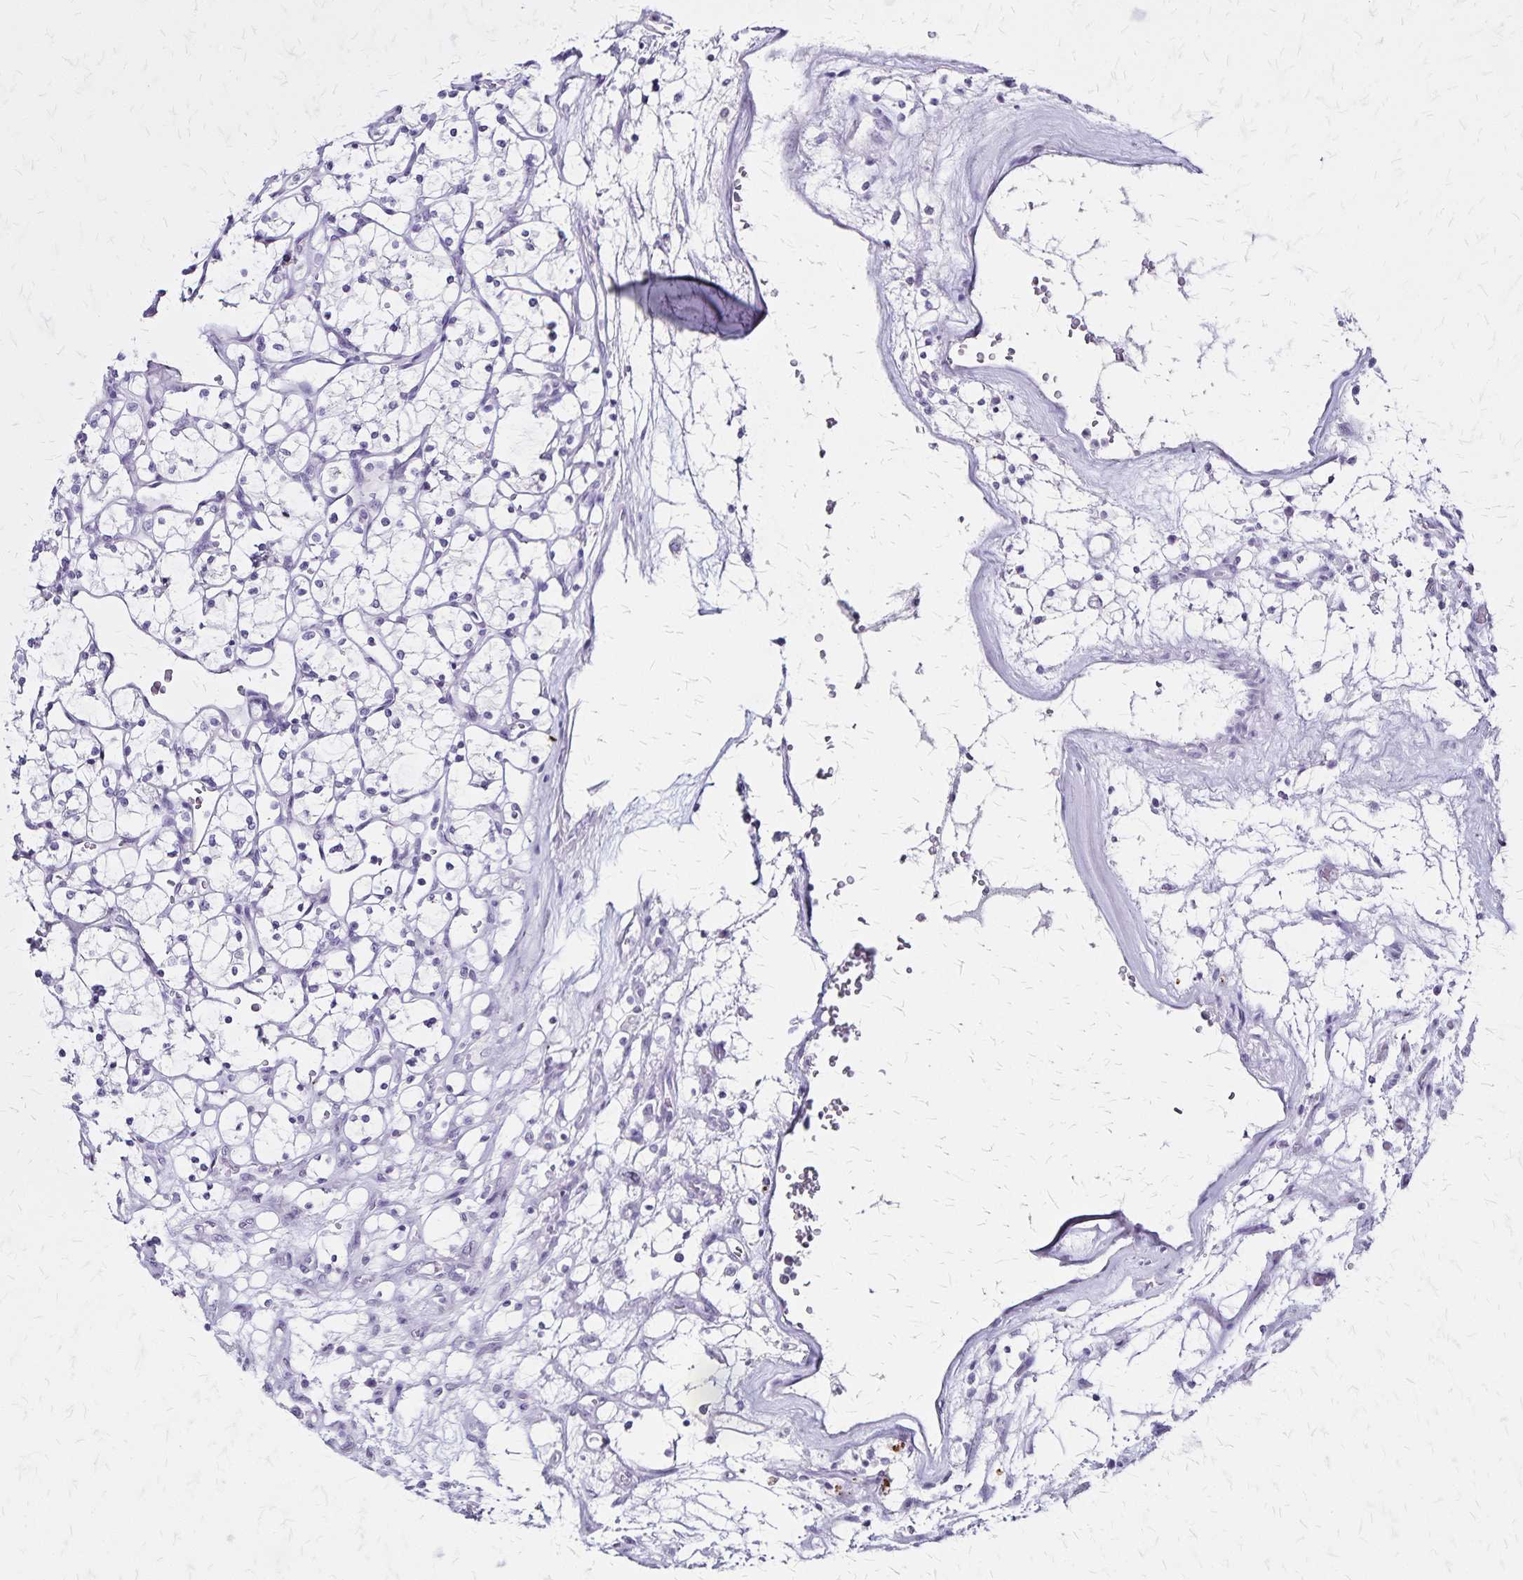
{"staining": {"intensity": "negative", "quantity": "none", "location": "none"}, "tissue": "renal cancer", "cell_type": "Tumor cells", "image_type": "cancer", "snomed": [{"axis": "morphology", "description": "Adenocarcinoma, NOS"}, {"axis": "topography", "description": "Kidney"}], "caption": "DAB immunohistochemical staining of renal cancer (adenocarcinoma) displays no significant expression in tumor cells.", "gene": "KRT2", "patient": {"sex": "female", "age": 69}}